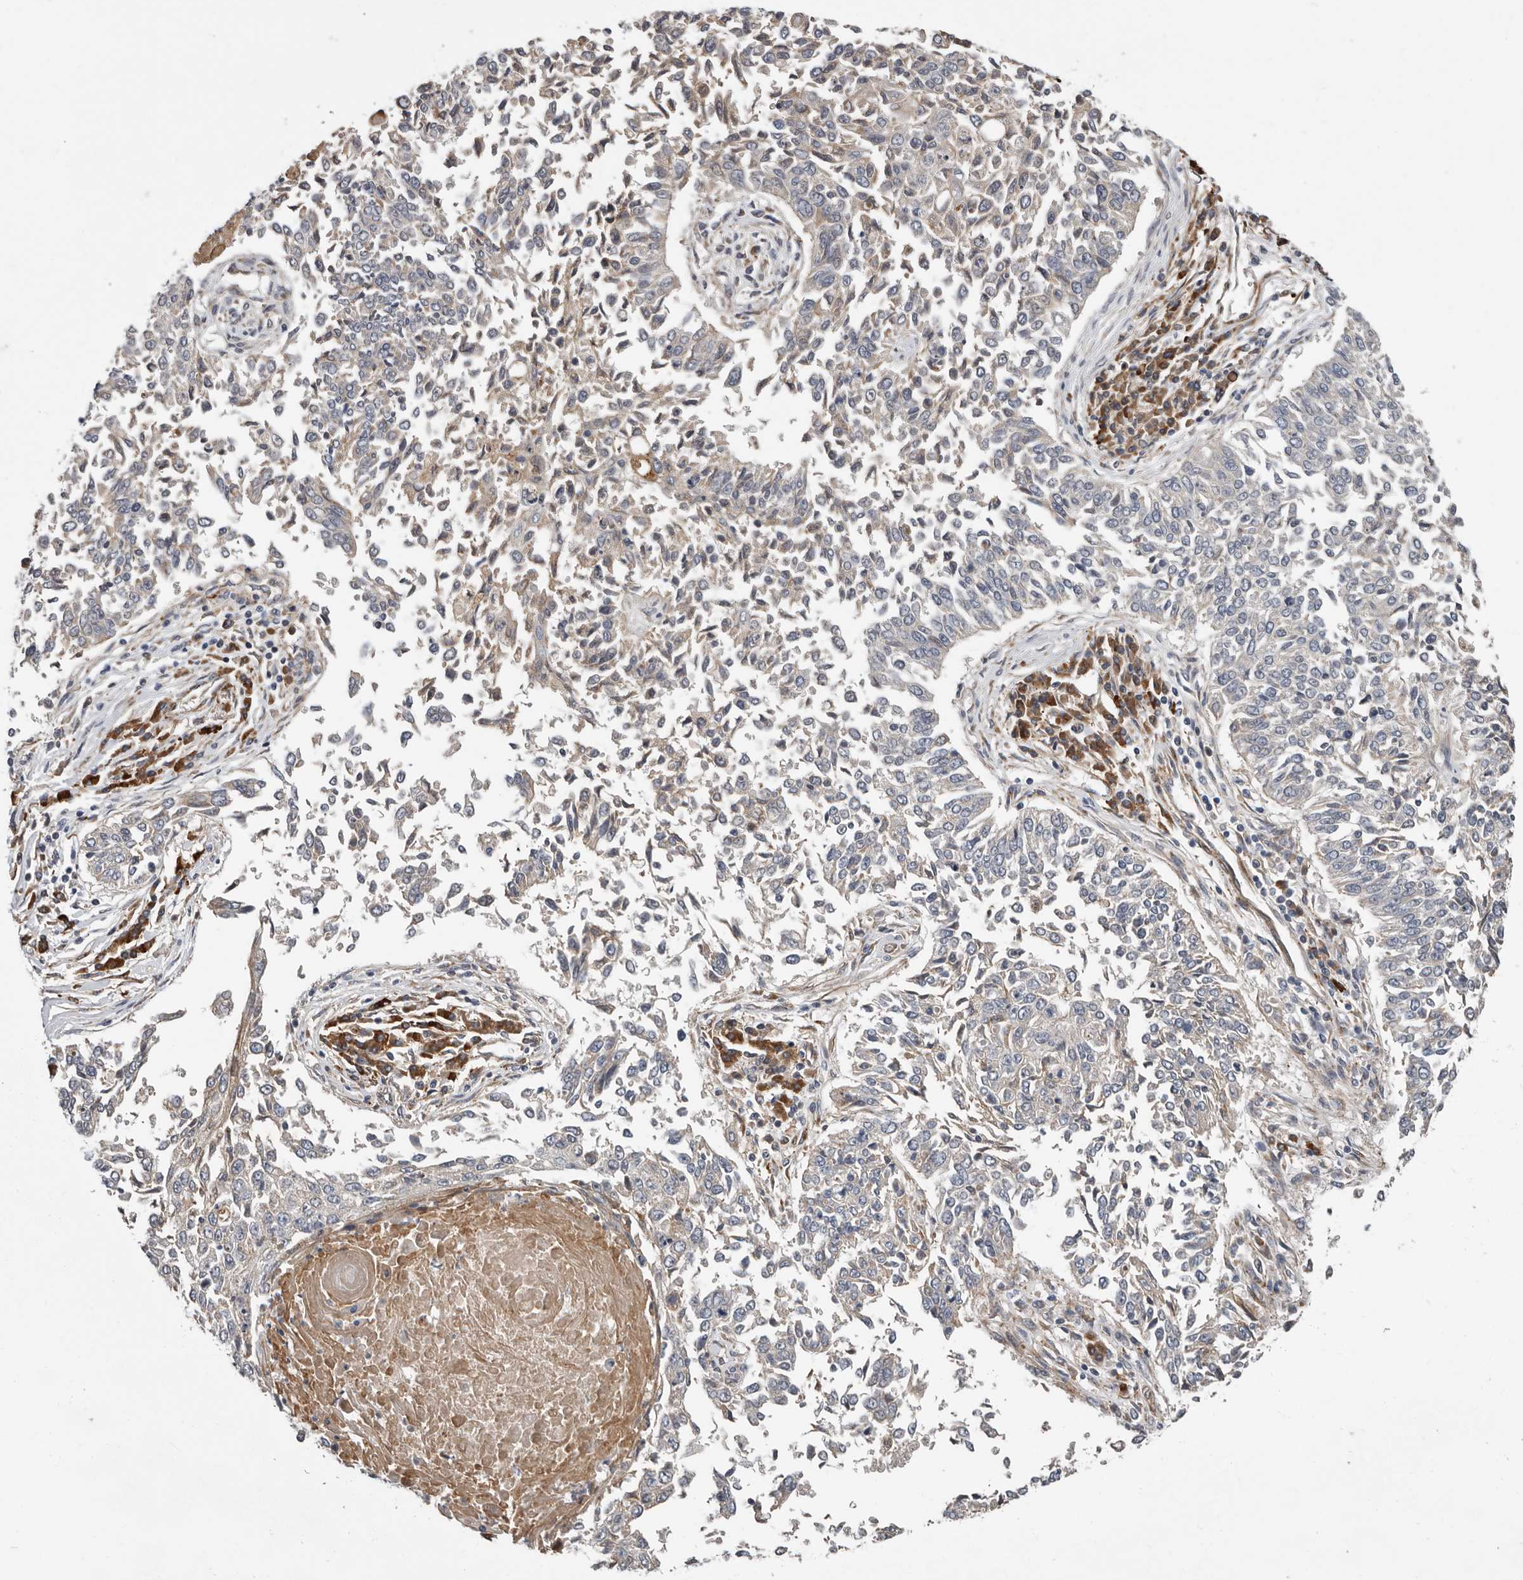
{"staining": {"intensity": "negative", "quantity": "none", "location": "none"}, "tissue": "lung cancer", "cell_type": "Tumor cells", "image_type": "cancer", "snomed": [{"axis": "morphology", "description": "Normal tissue, NOS"}, {"axis": "morphology", "description": "Squamous cell carcinoma, NOS"}, {"axis": "topography", "description": "Cartilage tissue"}, {"axis": "topography", "description": "Bronchus"}, {"axis": "topography", "description": "Lung"}, {"axis": "topography", "description": "Peripheral nerve tissue"}], "caption": "DAB (3,3'-diaminobenzidine) immunohistochemical staining of lung cancer displays no significant staining in tumor cells.", "gene": "ATXN3L", "patient": {"sex": "female", "age": 49}}